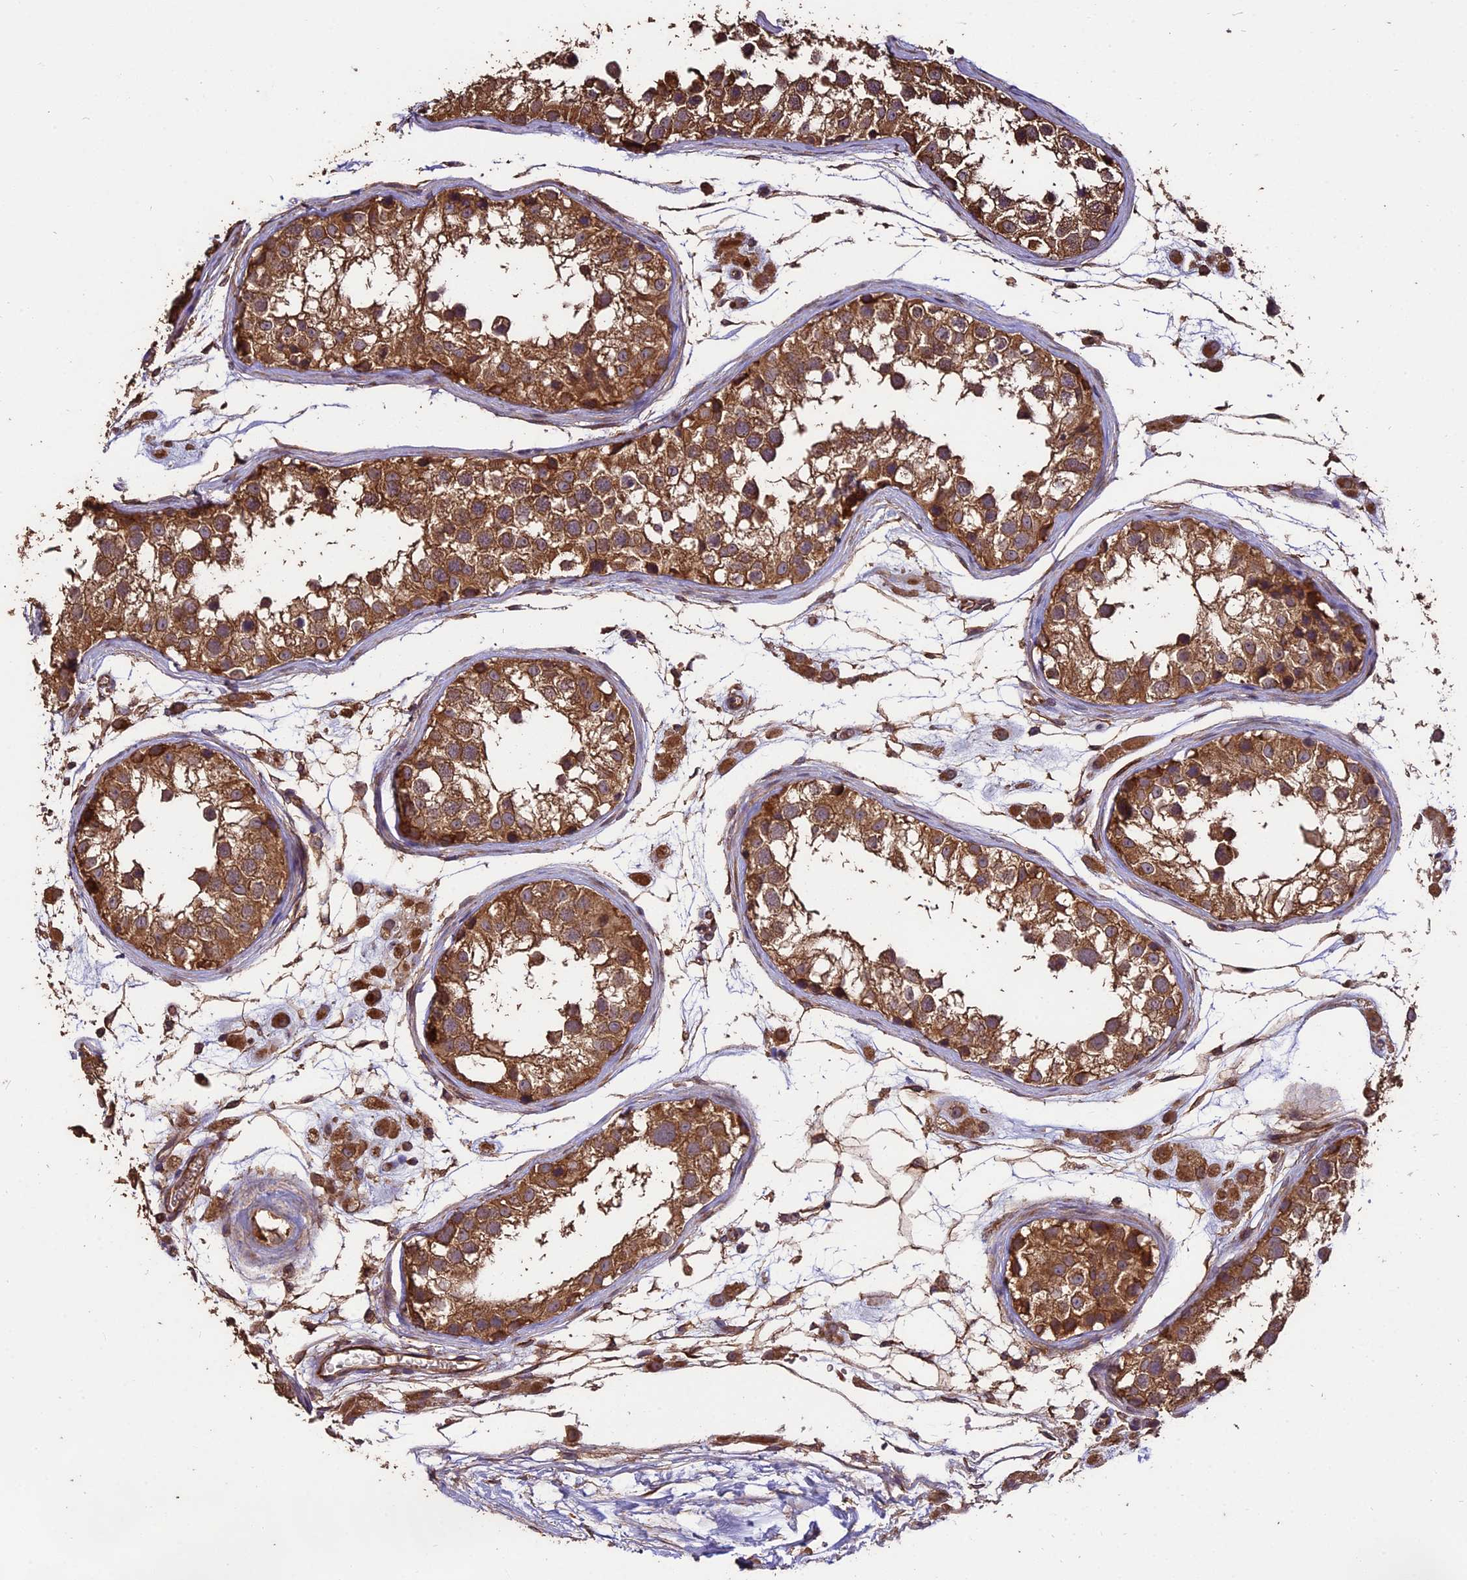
{"staining": {"intensity": "moderate", "quantity": ">75%", "location": "cytoplasmic/membranous"}, "tissue": "testis", "cell_type": "Cells in seminiferous ducts", "image_type": "normal", "snomed": [{"axis": "morphology", "description": "Normal tissue, NOS"}, {"axis": "morphology", "description": "Adenocarcinoma, metastatic, NOS"}, {"axis": "topography", "description": "Testis"}], "caption": "Immunohistochemistry (DAB (3,3'-diaminobenzidine)) staining of normal testis displays moderate cytoplasmic/membranous protein positivity in approximately >75% of cells in seminiferous ducts. (DAB IHC, brown staining for protein, blue staining for nuclei).", "gene": "TTLL10", "patient": {"sex": "male", "age": 26}}